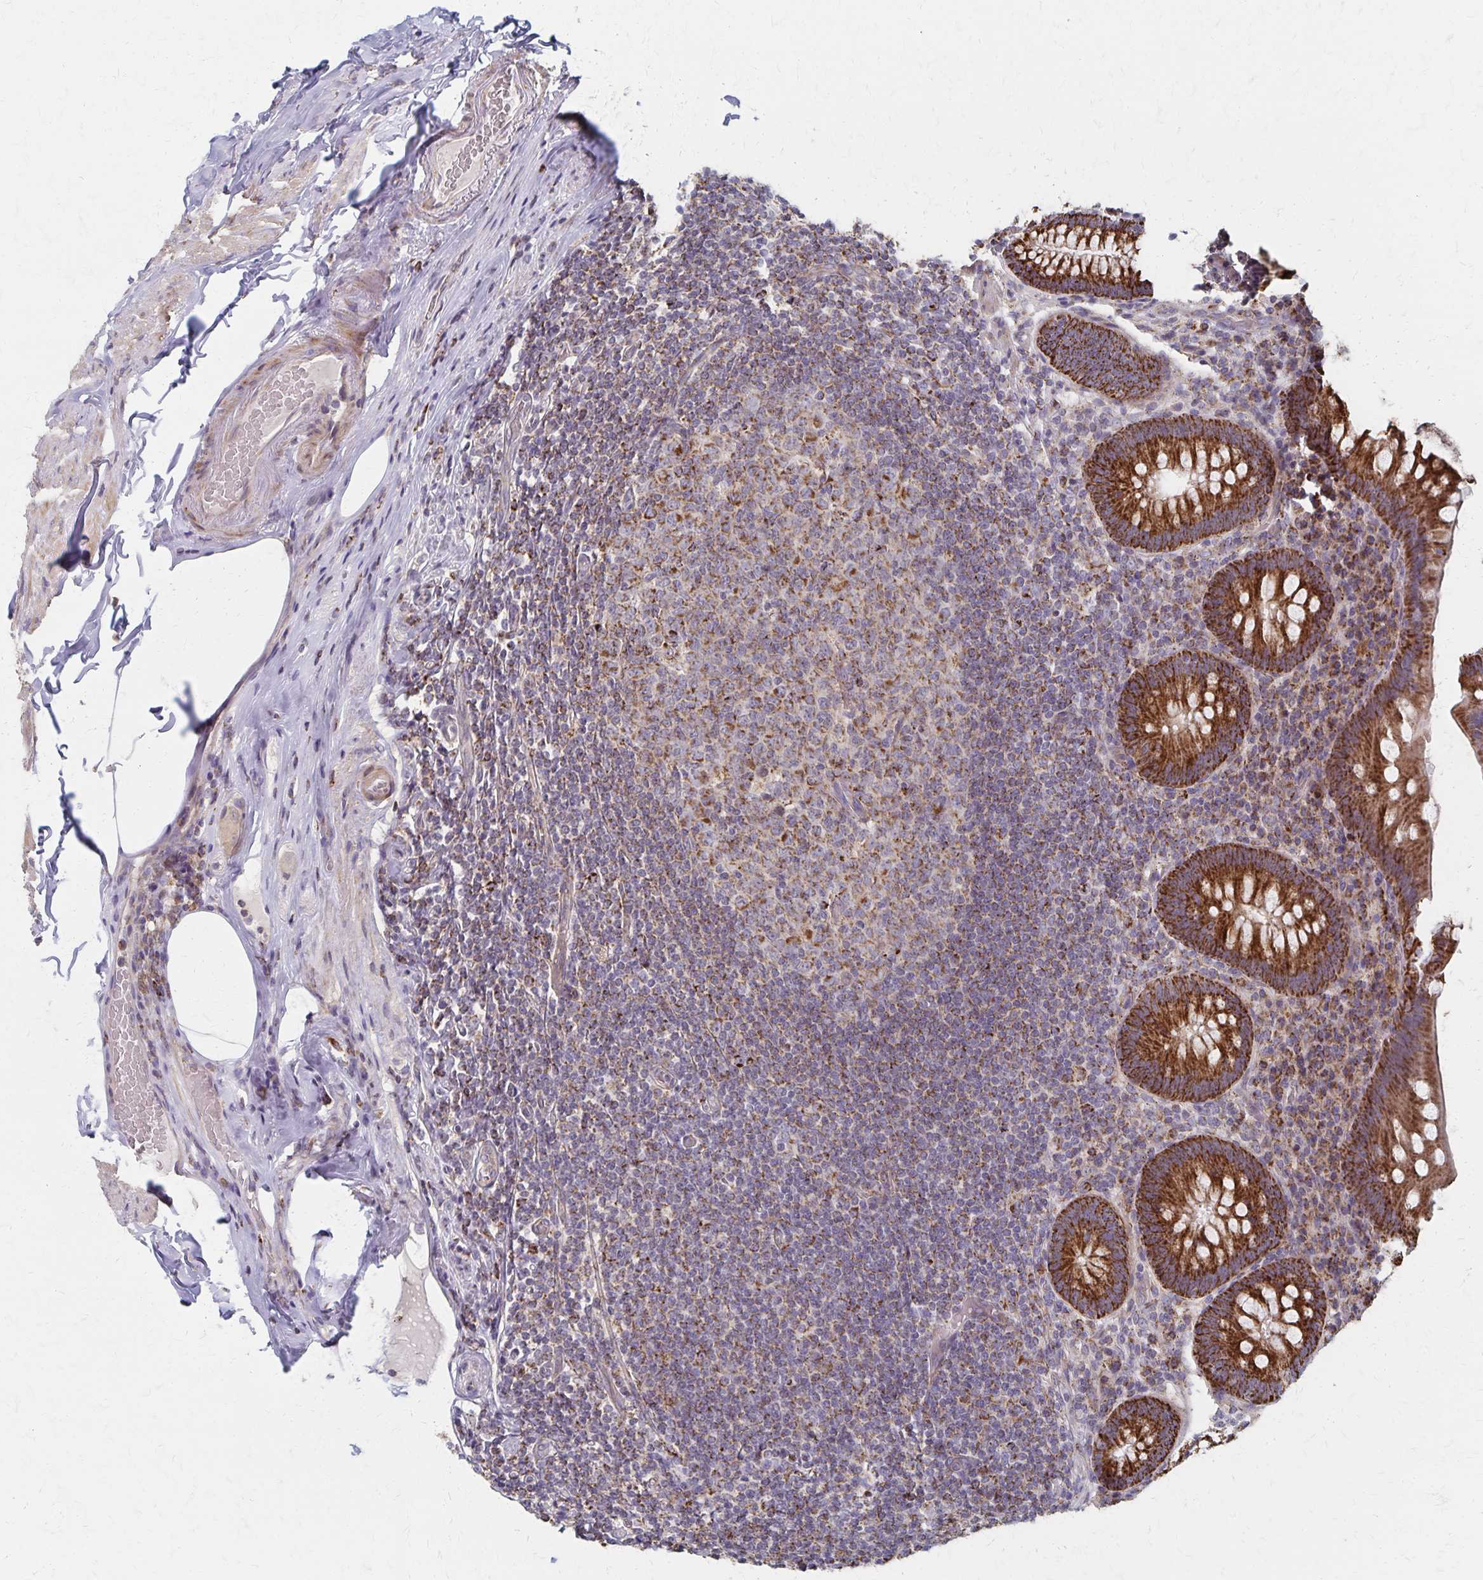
{"staining": {"intensity": "strong", "quantity": ">75%", "location": "cytoplasmic/membranous"}, "tissue": "appendix", "cell_type": "Glandular cells", "image_type": "normal", "snomed": [{"axis": "morphology", "description": "Normal tissue, NOS"}, {"axis": "topography", "description": "Appendix"}], "caption": "DAB immunohistochemical staining of unremarkable human appendix demonstrates strong cytoplasmic/membranous protein positivity in about >75% of glandular cells. (Stains: DAB (3,3'-diaminobenzidine) in brown, nuclei in blue, Microscopy: brightfield microscopy at high magnification).", "gene": "DYRK4", "patient": {"sex": "male", "age": 71}}